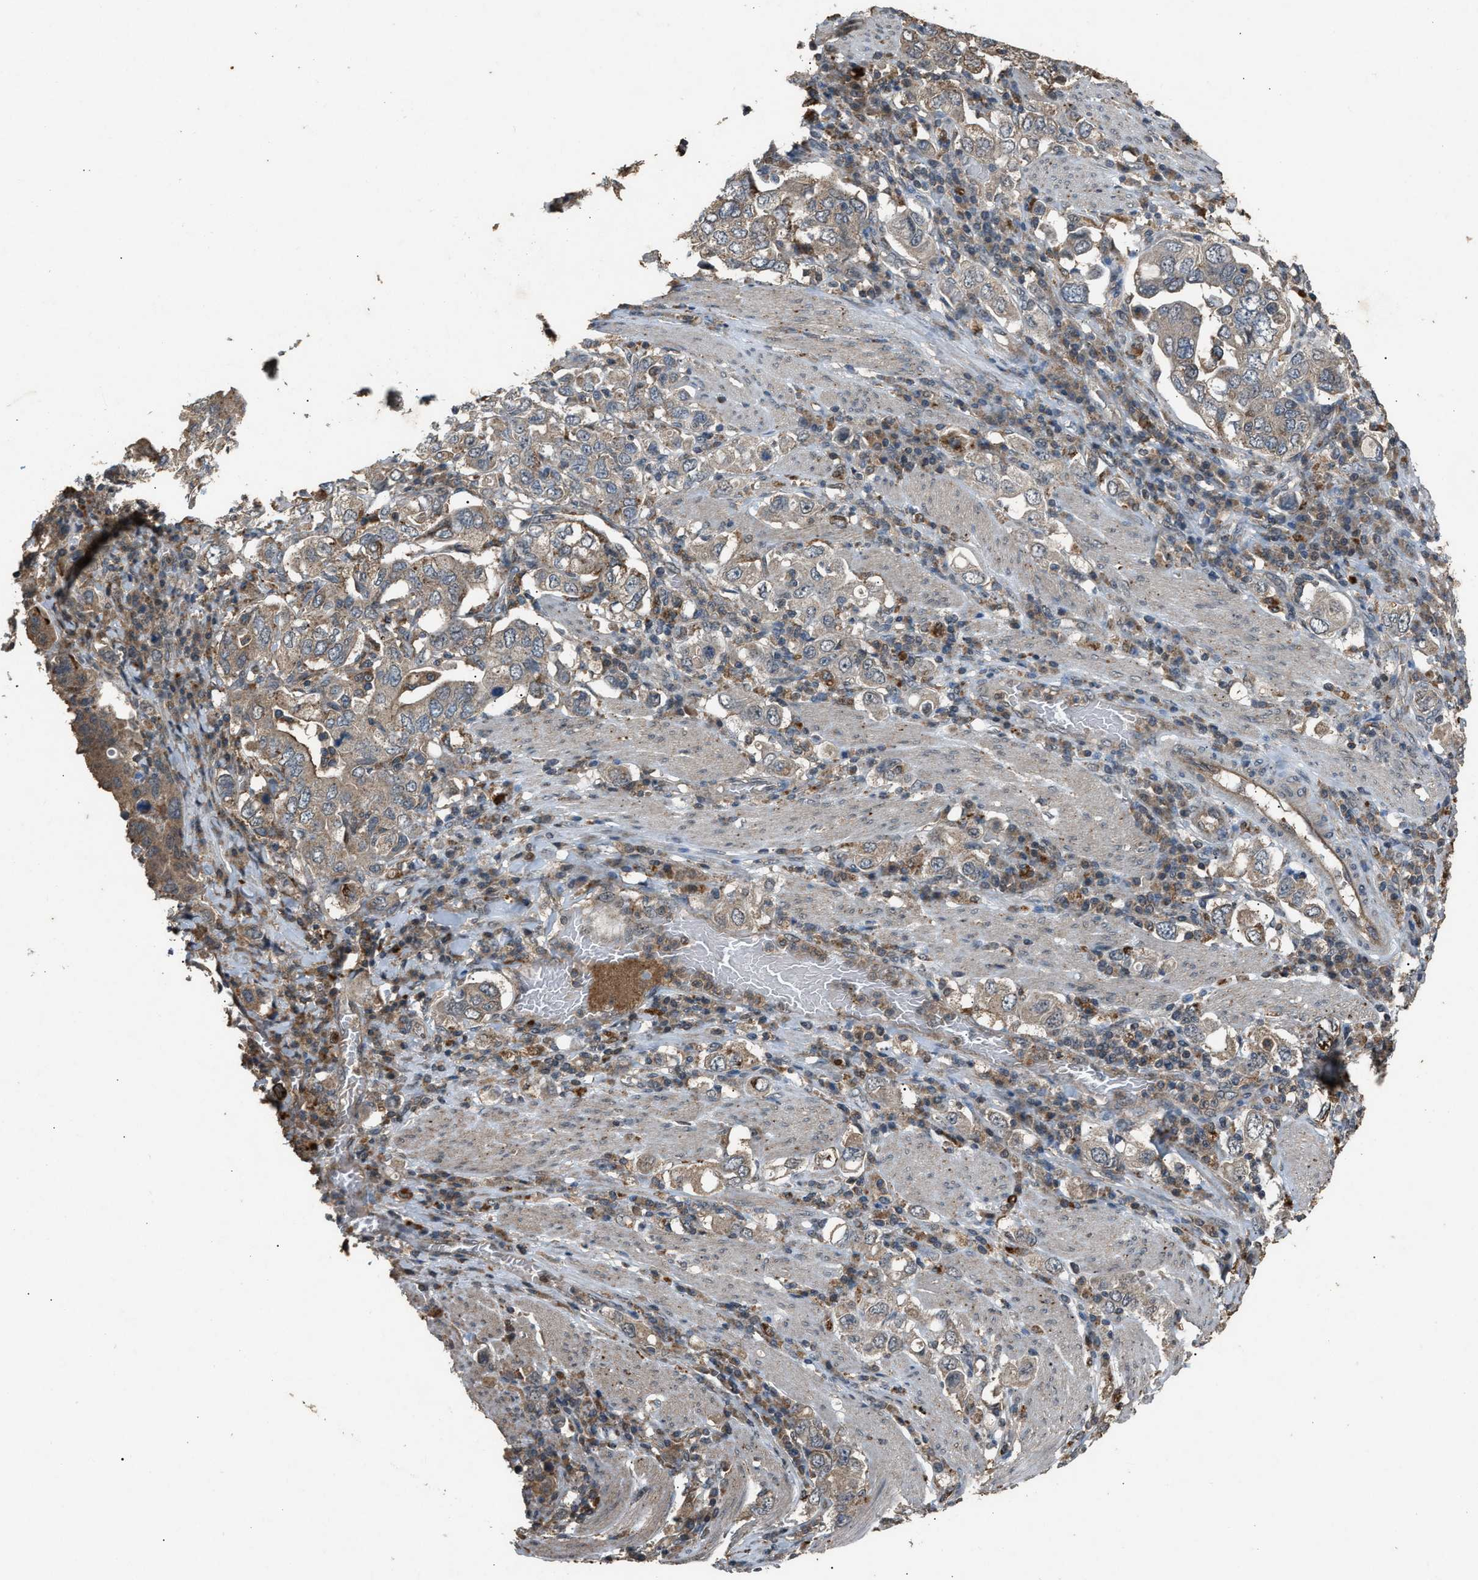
{"staining": {"intensity": "weak", "quantity": ">75%", "location": "cytoplasmic/membranous"}, "tissue": "stomach cancer", "cell_type": "Tumor cells", "image_type": "cancer", "snomed": [{"axis": "morphology", "description": "Adenocarcinoma, NOS"}, {"axis": "topography", "description": "Stomach, upper"}], "caption": "This image displays stomach cancer stained with immunohistochemistry to label a protein in brown. The cytoplasmic/membranous of tumor cells show weak positivity for the protein. Nuclei are counter-stained blue.", "gene": "PSMD1", "patient": {"sex": "male", "age": 62}}